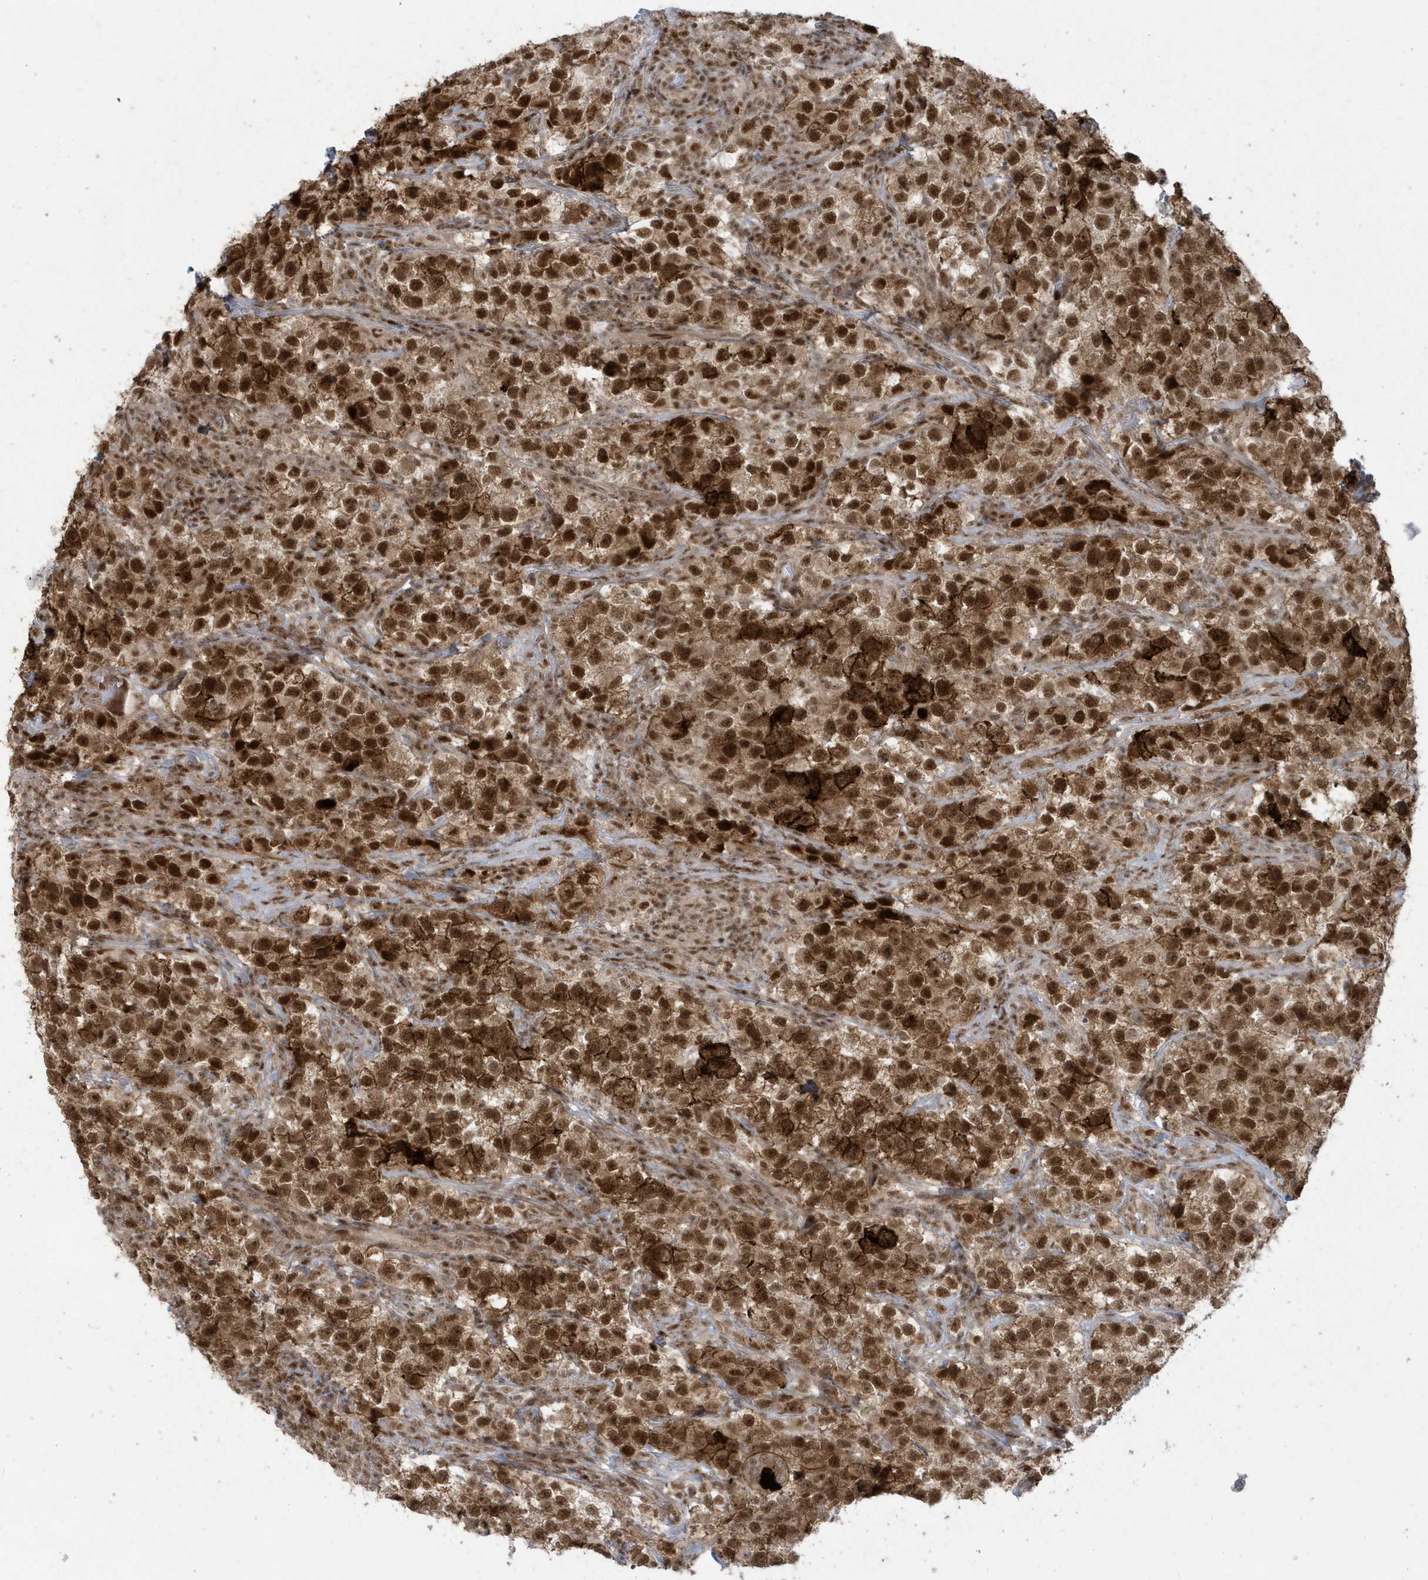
{"staining": {"intensity": "strong", "quantity": ">75%", "location": "cytoplasmic/membranous,nuclear"}, "tissue": "testis cancer", "cell_type": "Tumor cells", "image_type": "cancer", "snomed": [{"axis": "morphology", "description": "Seminoma, NOS"}, {"axis": "topography", "description": "Testis"}], "caption": "Immunohistochemistry of testis cancer shows high levels of strong cytoplasmic/membranous and nuclear positivity in about >75% of tumor cells. Nuclei are stained in blue.", "gene": "C1orf52", "patient": {"sex": "male", "age": 22}}